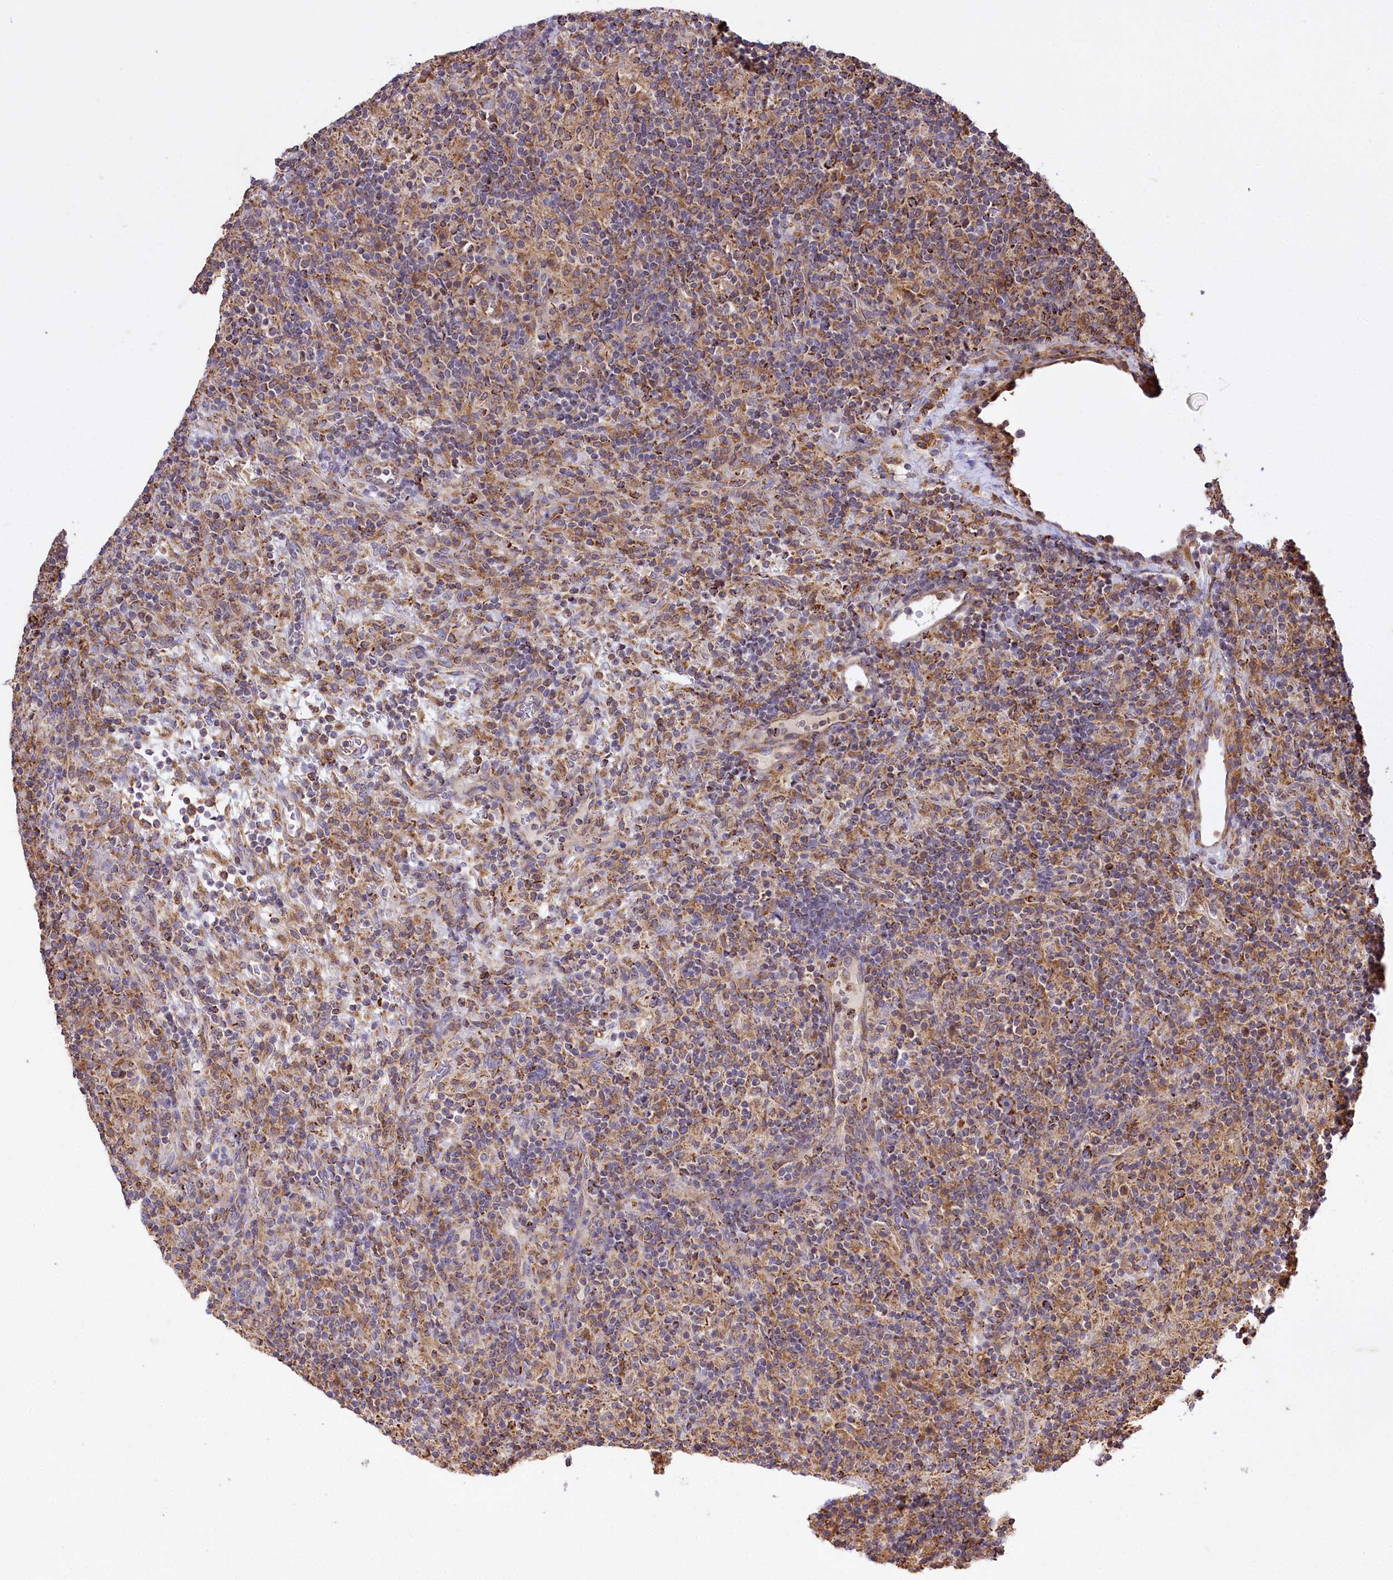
{"staining": {"intensity": "strong", "quantity": ">75%", "location": "cytoplasmic/membranous"}, "tissue": "lymphoma", "cell_type": "Tumor cells", "image_type": "cancer", "snomed": [{"axis": "morphology", "description": "Hodgkin's disease, NOS"}, {"axis": "topography", "description": "Lymph node"}], "caption": "Immunohistochemistry micrograph of neoplastic tissue: lymphoma stained using immunohistochemistry reveals high levels of strong protein expression localized specifically in the cytoplasmic/membranous of tumor cells, appearing as a cytoplasmic/membranous brown color.", "gene": "CARD19", "patient": {"sex": "male", "age": 70}}